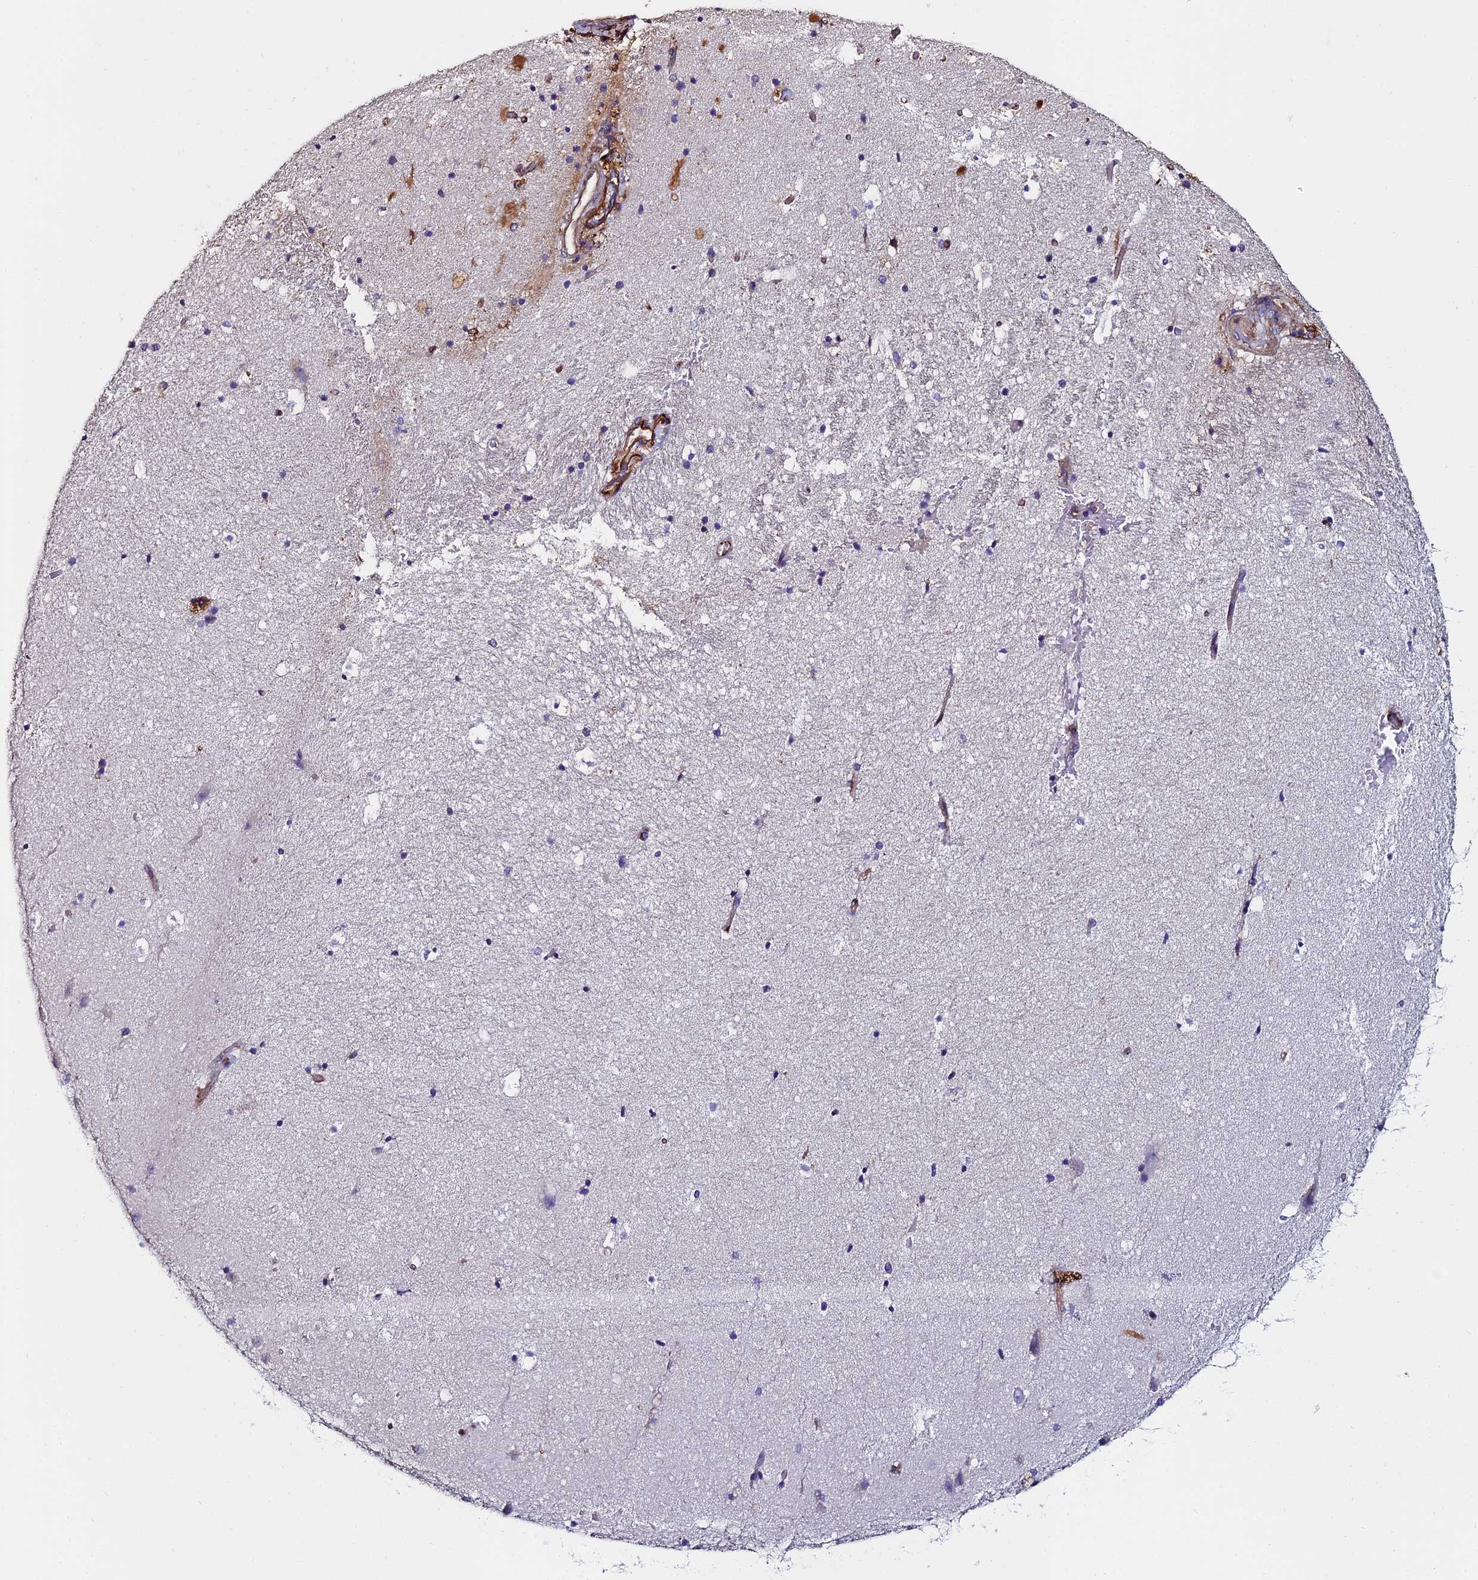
{"staining": {"intensity": "negative", "quantity": "none", "location": "none"}, "tissue": "hippocampus", "cell_type": "Glial cells", "image_type": "normal", "snomed": [{"axis": "morphology", "description": "Normal tissue, NOS"}, {"axis": "topography", "description": "Hippocampus"}], "caption": "An immunohistochemistry (IHC) photomicrograph of benign hippocampus is shown. There is no staining in glial cells of hippocampus.", "gene": "C6", "patient": {"sex": "female", "age": 52}}